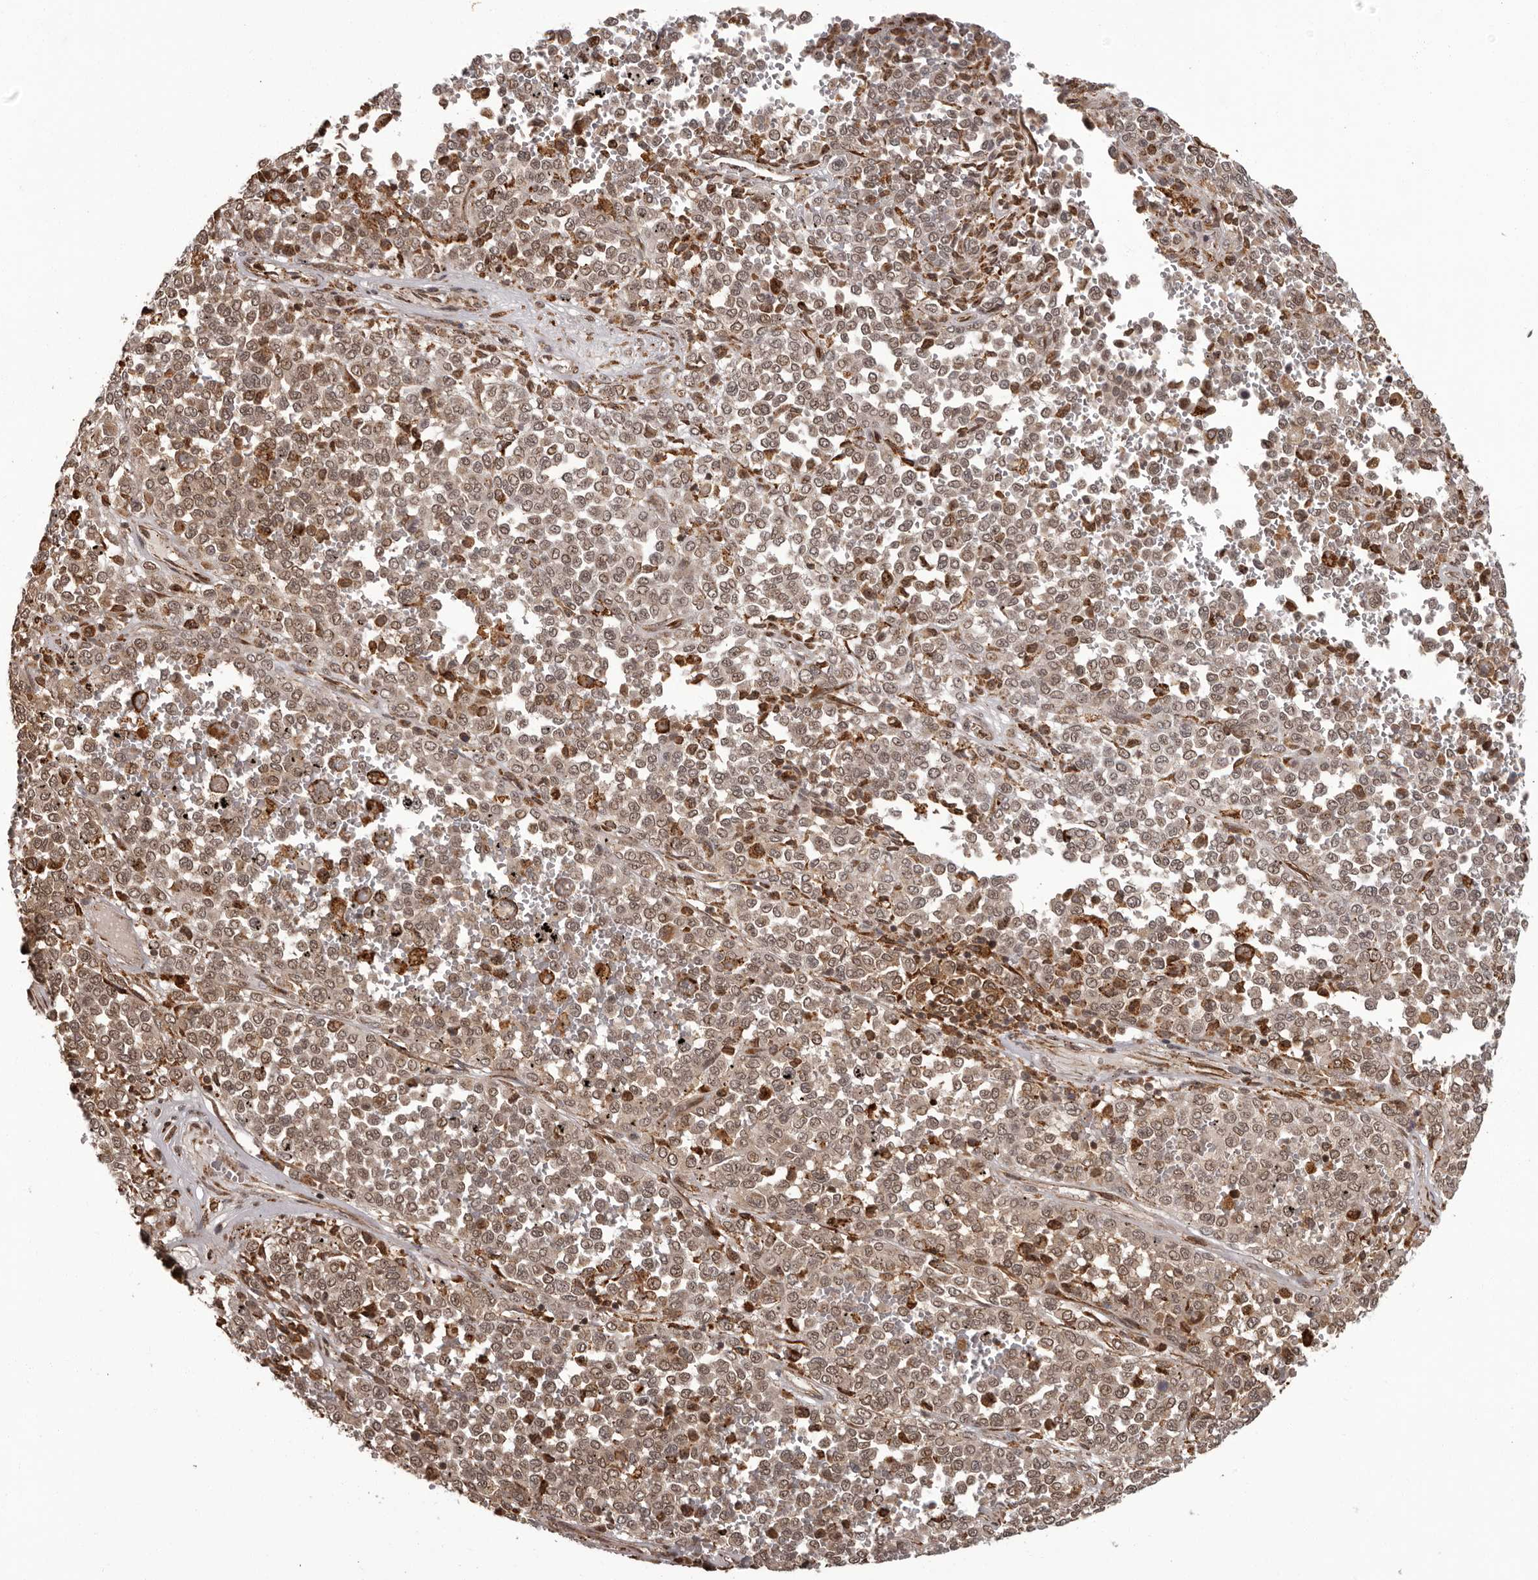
{"staining": {"intensity": "moderate", "quantity": ">75%", "location": "nuclear"}, "tissue": "melanoma", "cell_type": "Tumor cells", "image_type": "cancer", "snomed": [{"axis": "morphology", "description": "Malignant melanoma, Metastatic site"}, {"axis": "topography", "description": "Pancreas"}], "caption": "Brown immunohistochemical staining in melanoma shows moderate nuclear expression in about >75% of tumor cells. The staining is performed using DAB (3,3'-diaminobenzidine) brown chromogen to label protein expression. The nuclei are counter-stained blue using hematoxylin.", "gene": "IL32", "patient": {"sex": "female", "age": 30}}